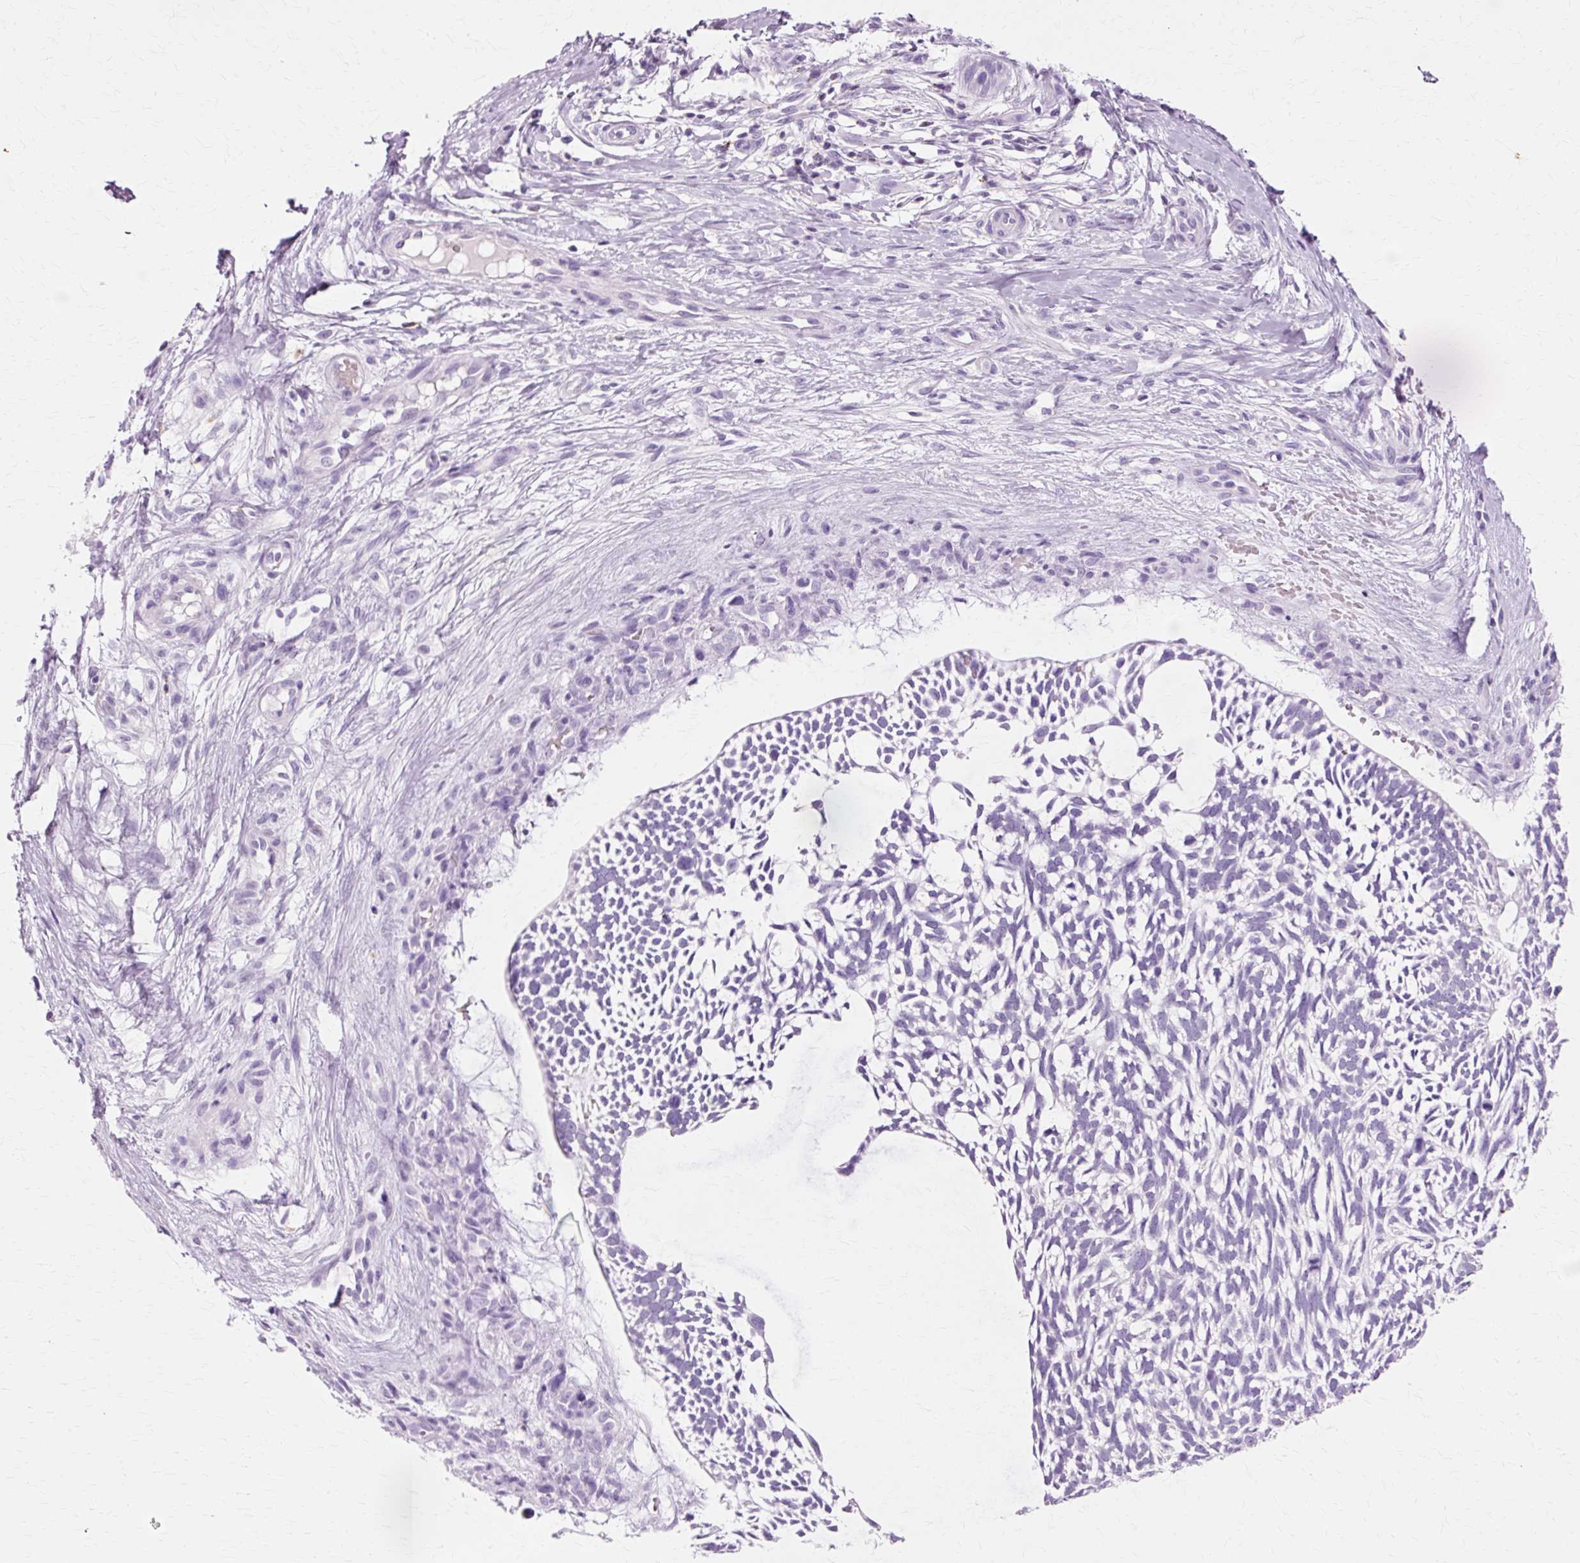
{"staining": {"intensity": "negative", "quantity": "none", "location": "none"}, "tissue": "skin cancer", "cell_type": "Tumor cells", "image_type": "cancer", "snomed": [{"axis": "morphology", "description": "Basal cell carcinoma"}, {"axis": "topography", "description": "Skin"}], "caption": "Immunohistochemical staining of human skin cancer shows no significant staining in tumor cells.", "gene": "VN1R2", "patient": {"sex": "male", "age": 88}}